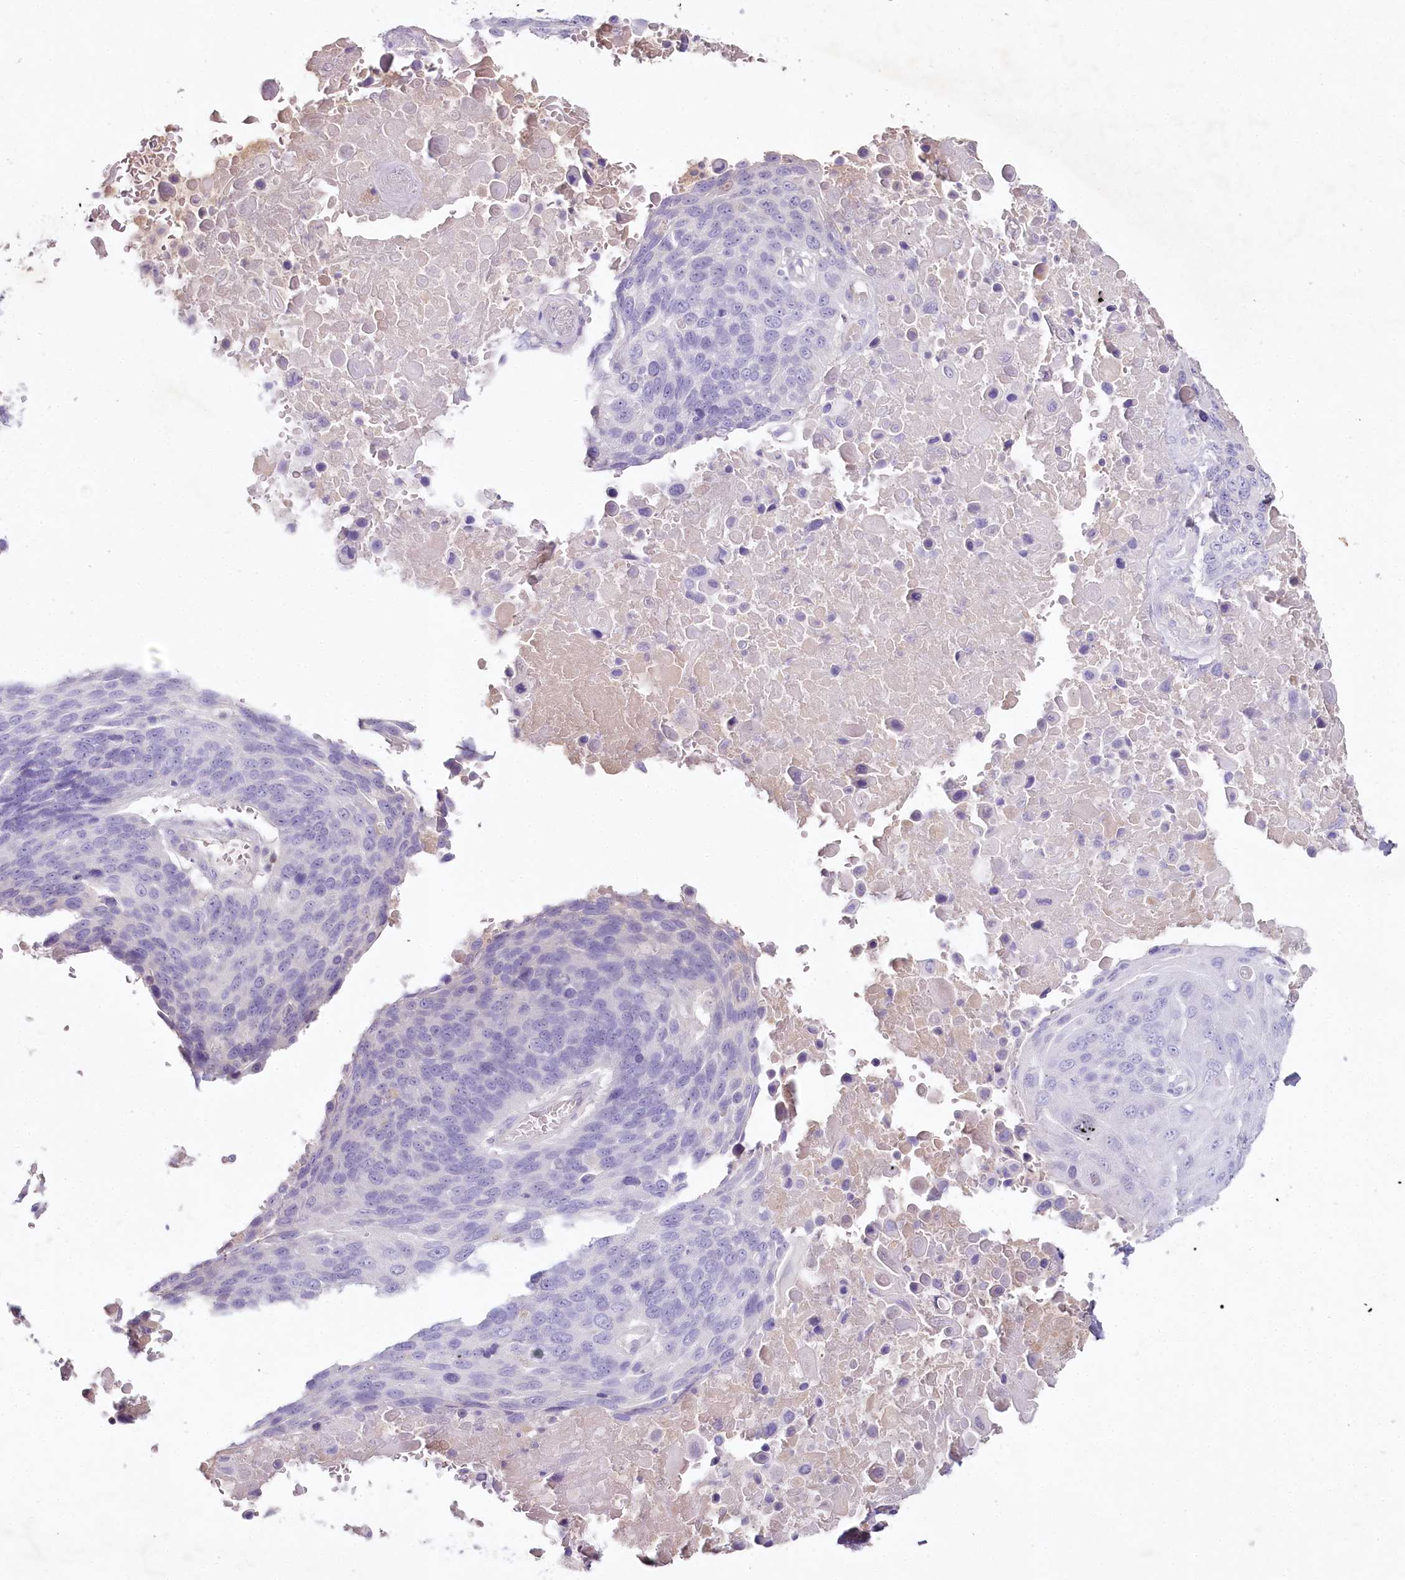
{"staining": {"intensity": "negative", "quantity": "none", "location": "none"}, "tissue": "lung cancer", "cell_type": "Tumor cells", "image_type": "cancer", "snomed": [{"axis": "morphology", "description": "Squamous cell carcinoma, NOS"}, {"axis": "topography", "description": "Lung"}], "caption": "Lung cancer was stained to show a protein in brown. There is no significant expression in tumor cells.", "gene": "HPD", "patient": {"sex": "male", "age": 66}}